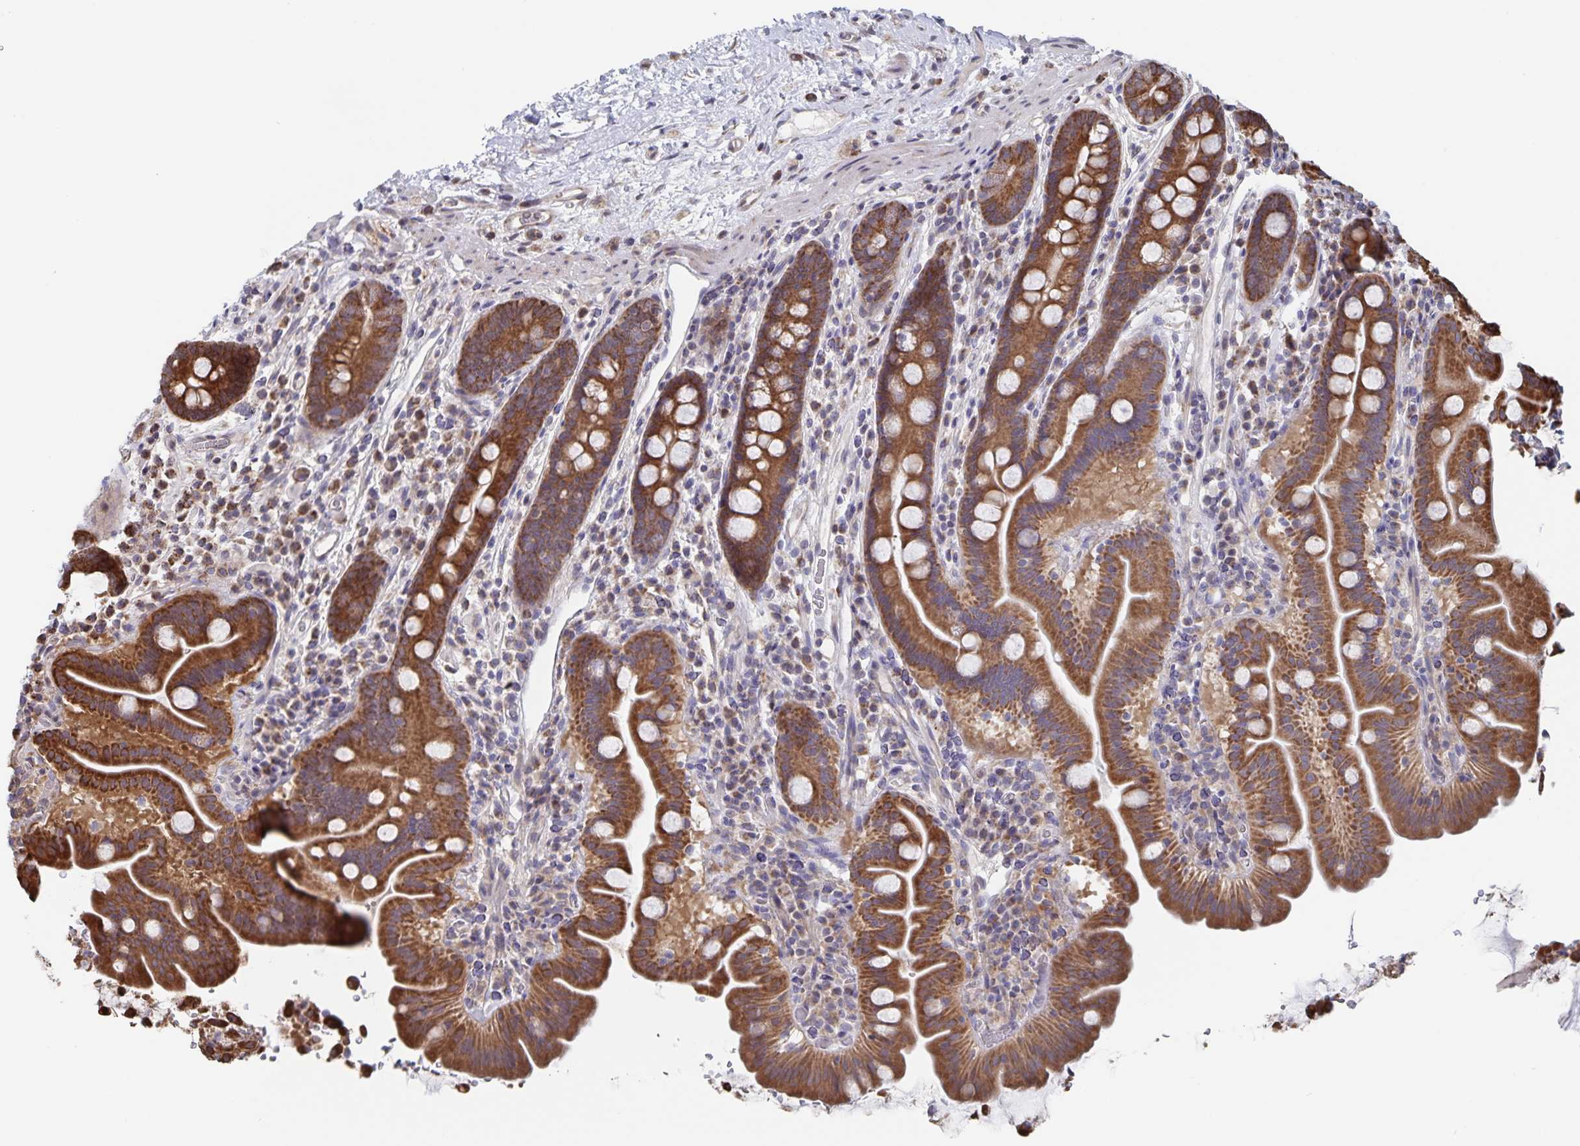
{"staining": {"intensity": "strong", "quantity": ">75%", "location": "cytoplasmic/membranous"}, "tissue": "small intestine", "cell_type": "Glandular cells", "image_type": "normal", "snomed": [{"axis": "morphology", "description": "Normal tissue, NOS"}, {"axis": "topography", "description": "Small intestine"}], "caption": "This is an image of IHC staining of normal small intestine, which shows strong expression in the cytoplasmic/membranous of glandular cells.", "gene": "ACACA", "patient": {"sex": "male", "age": 26}}